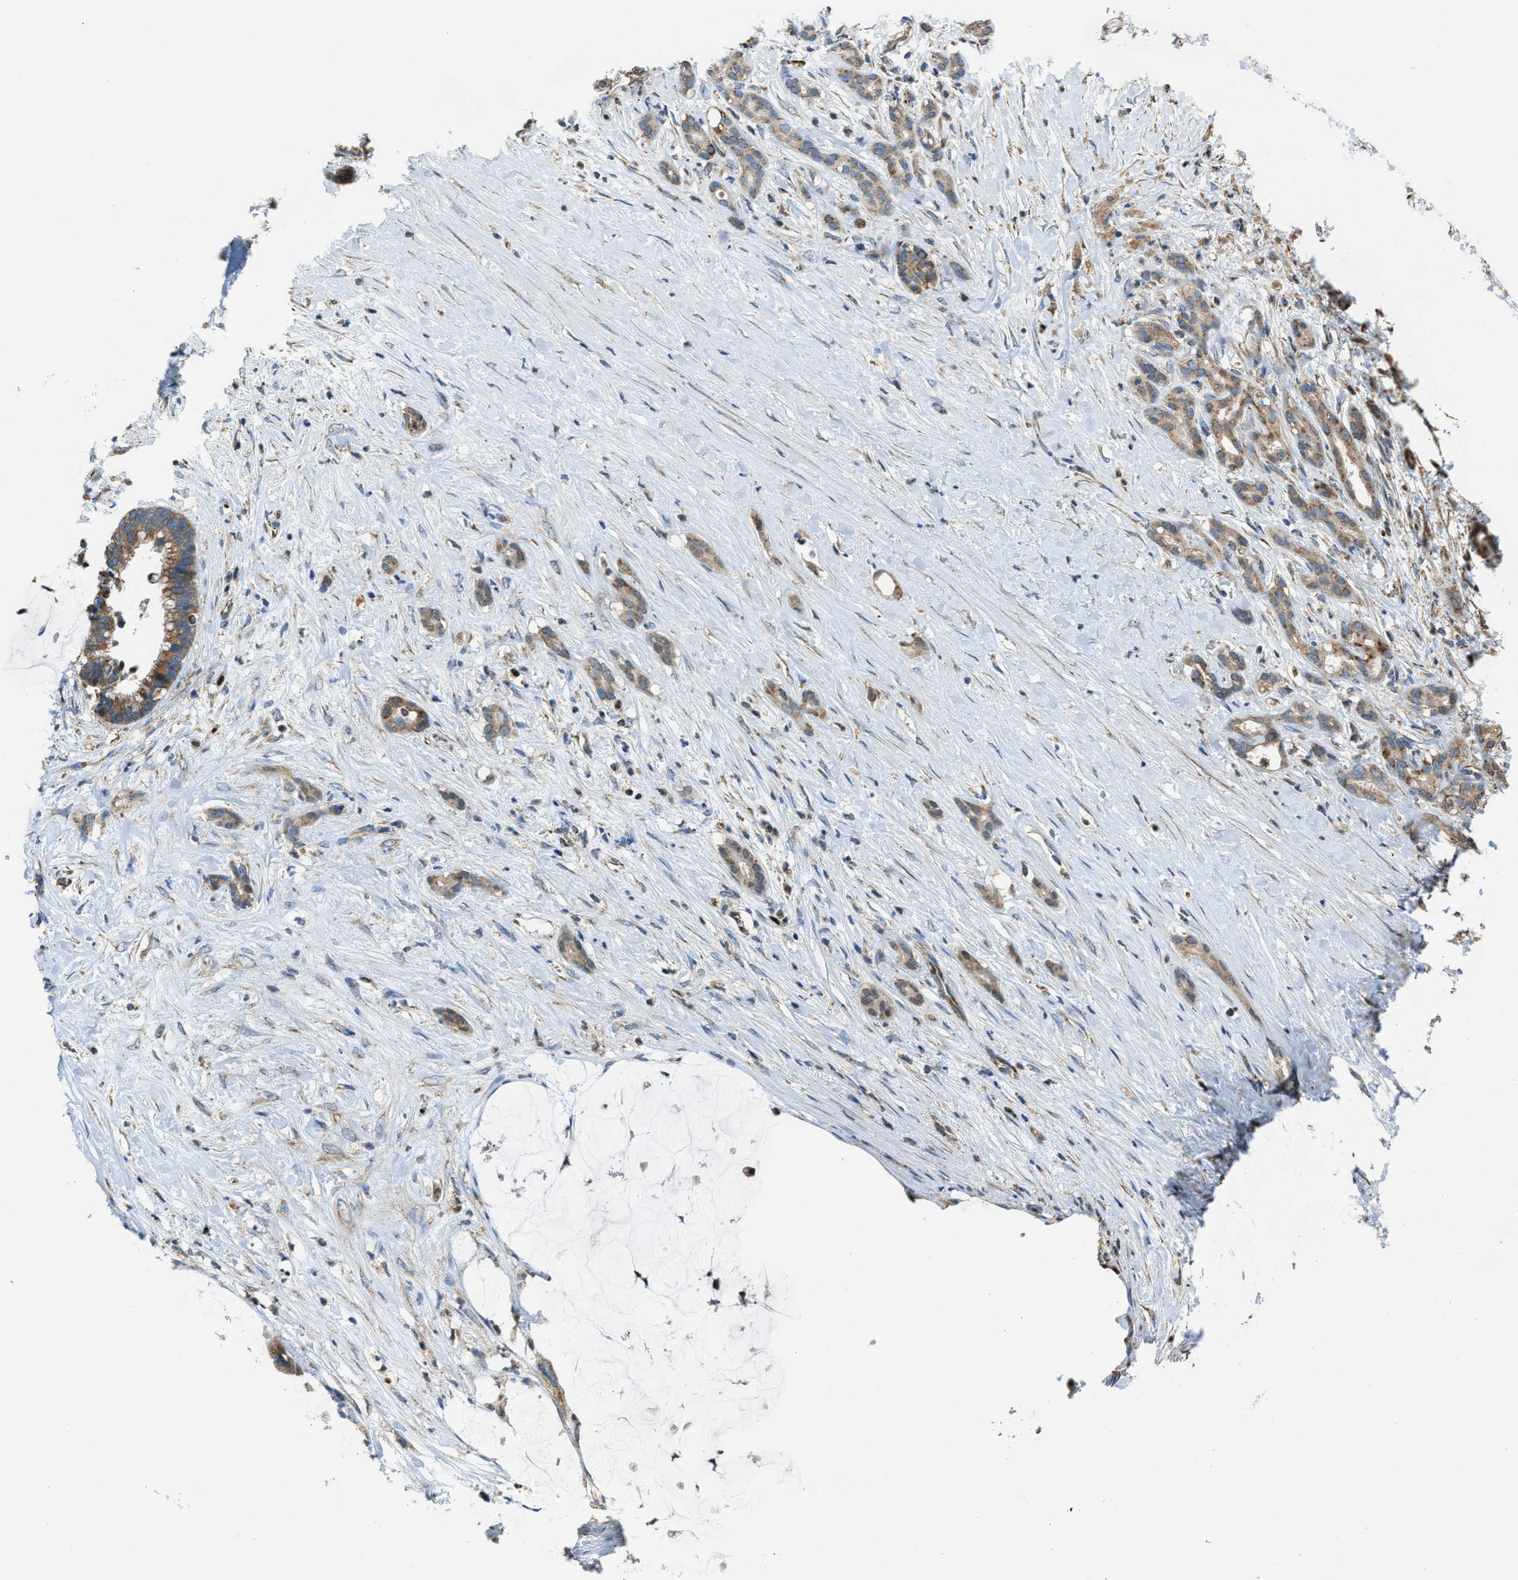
{"staining": {"intensity": "moderate", "quantity": ">75%", "location": "cytoplasmic/membranous"}, "tissue": "pancreatic cancer", "cell_type": "Tumor cells", "image_type": "cancer", "snomed": [{"axis": "morphology", "description": "Adenocarcinoma, NOS"}, {"axis": "topography", "description": "Pancreas"}], "caption": "Immunohistochemistry (IHC) staining of pancreatic cancer (adenocarcinoma), which shows medium levels of moderate cytoplasmic/membranous staining in approximately >75% of tumor cells indicating moderate cytoplasmic/membranous protein staining. The staining was performed using DAB (brown) for protein detection and nuclei were counterstained in hematoxylin (blue).", "gene": "SLC25A11", "patient": {"sex": "male", "age": 41}}